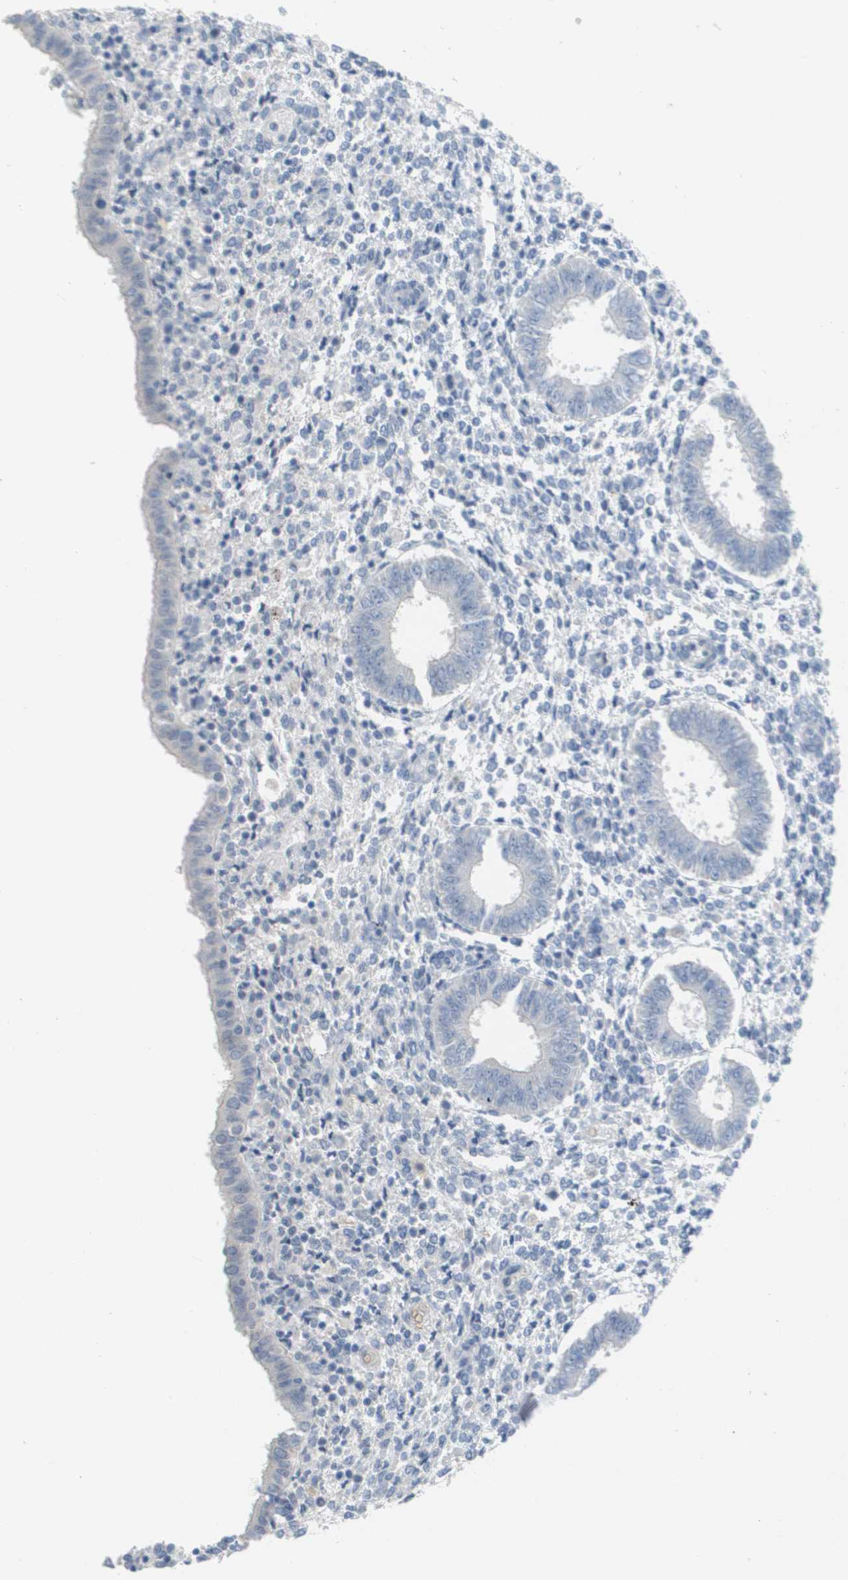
{"staining": {"intensity": "negative", "quantity": "none", "location": "none"}, "tissue": "endometrium", "cell_type": "Cells in endometrial stroma", "image_type": "normal", "snomed": [{"axis": "morphology", "description": "Normal tissue, NOS"}, {"axis": "topography", "description": "Endometrium"}], "caption": "High magnification brightfield microscopy of unremarkable endometrium stained with DAB (brown) and counterstained with hematoxylin (blue): cells in endometrial stroma show no significant staining. (DAB (3,3'-diaminobenzidine) immunohistochemistry (IHC) with hematoxylin counter stain).", "gene": "PDE4A", "patient": {"sex": "female", "age": 35}}